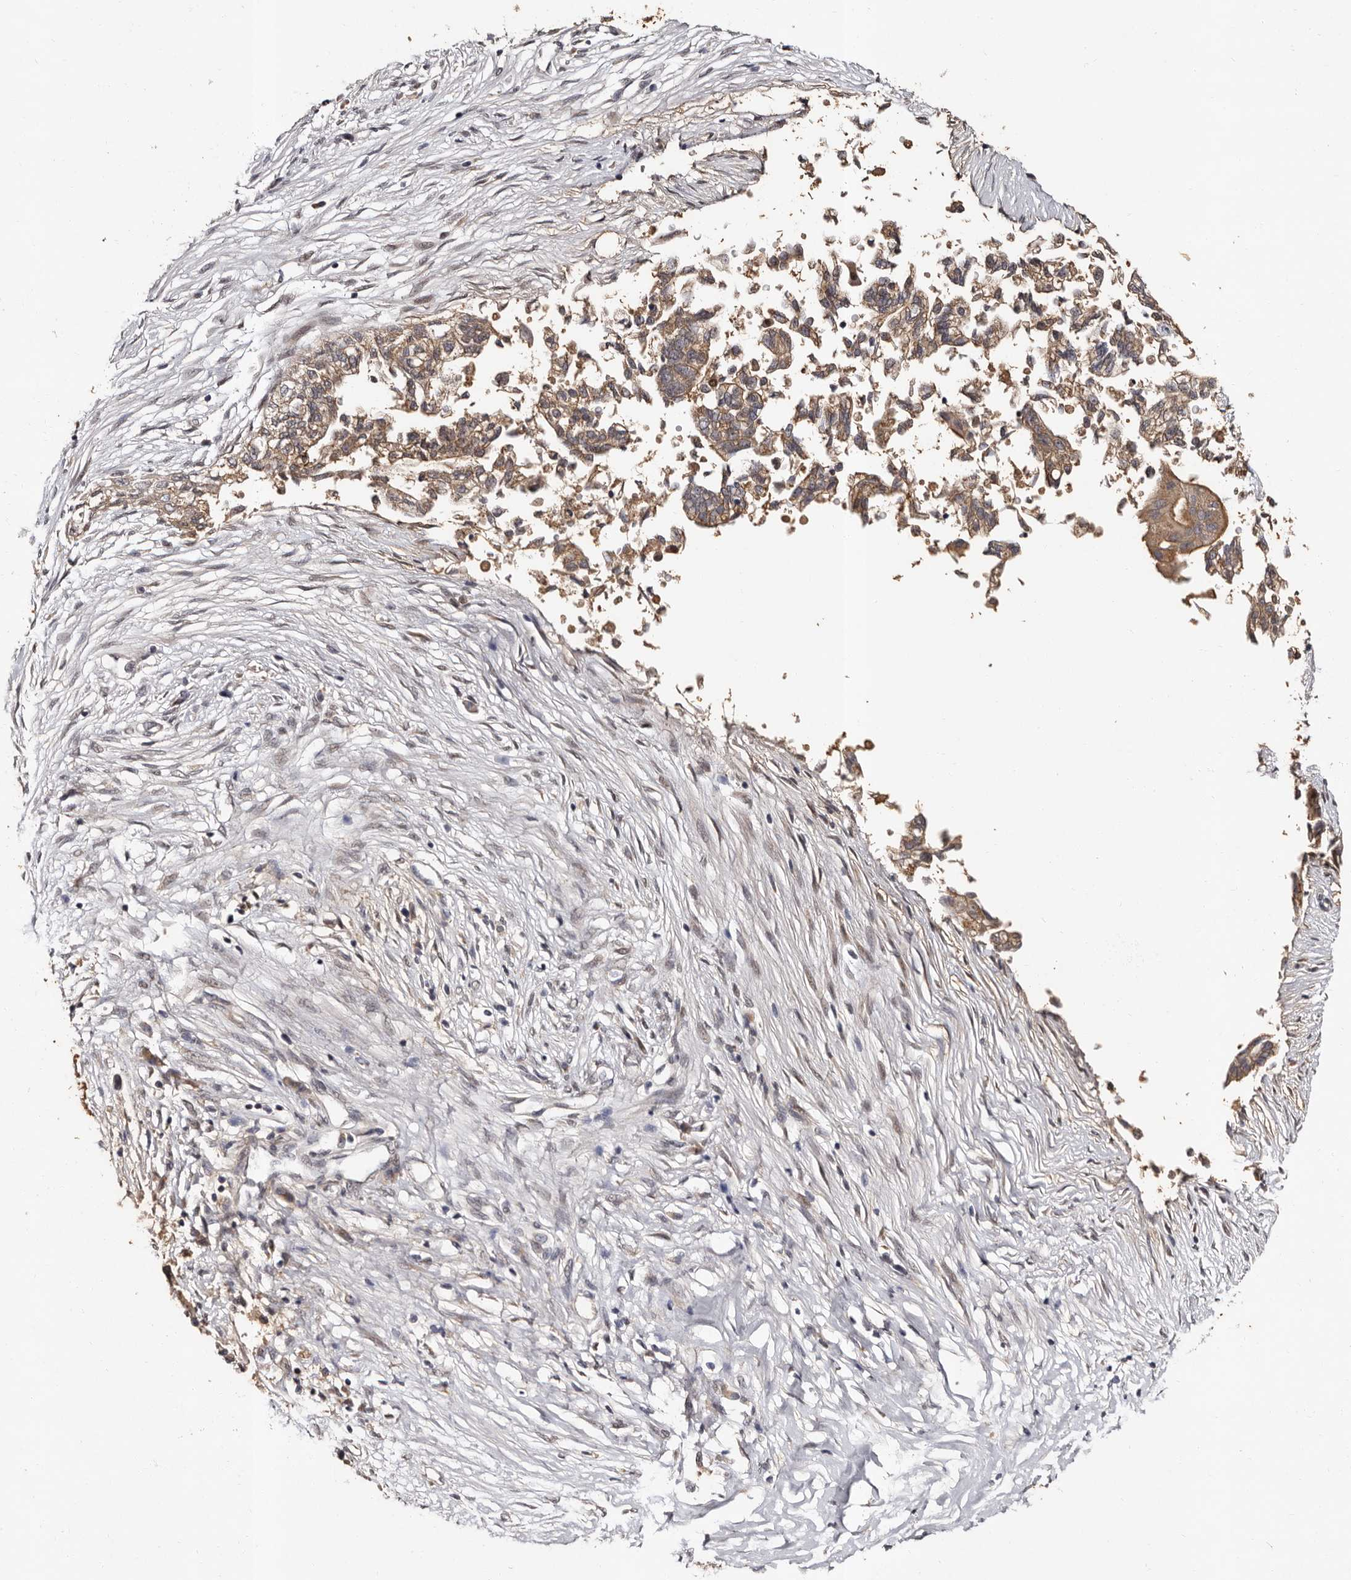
{"staining": {"intensity": "moderate", "quantity": "<25%", "location": "cytoplasmic/membranous"}, "tissue": "pancreatic cancer", "cell_type": "Tumor cells", "image_type": "cancer", "snomed": [{"axis": "morphology", "description": "Adenocarcinoma, NOS"}, {"axis": "topography", "description": "Pancreas"}], "caption": "This is a photomicrograph of immunohistochemistry staining of pancreatic adenocarcinoma, which shows moderate positivity in the cytoplasmic/membranous of tumor cells.", "gene": "FAM91A1", "patient": {"sex": "male", "age": 72}}